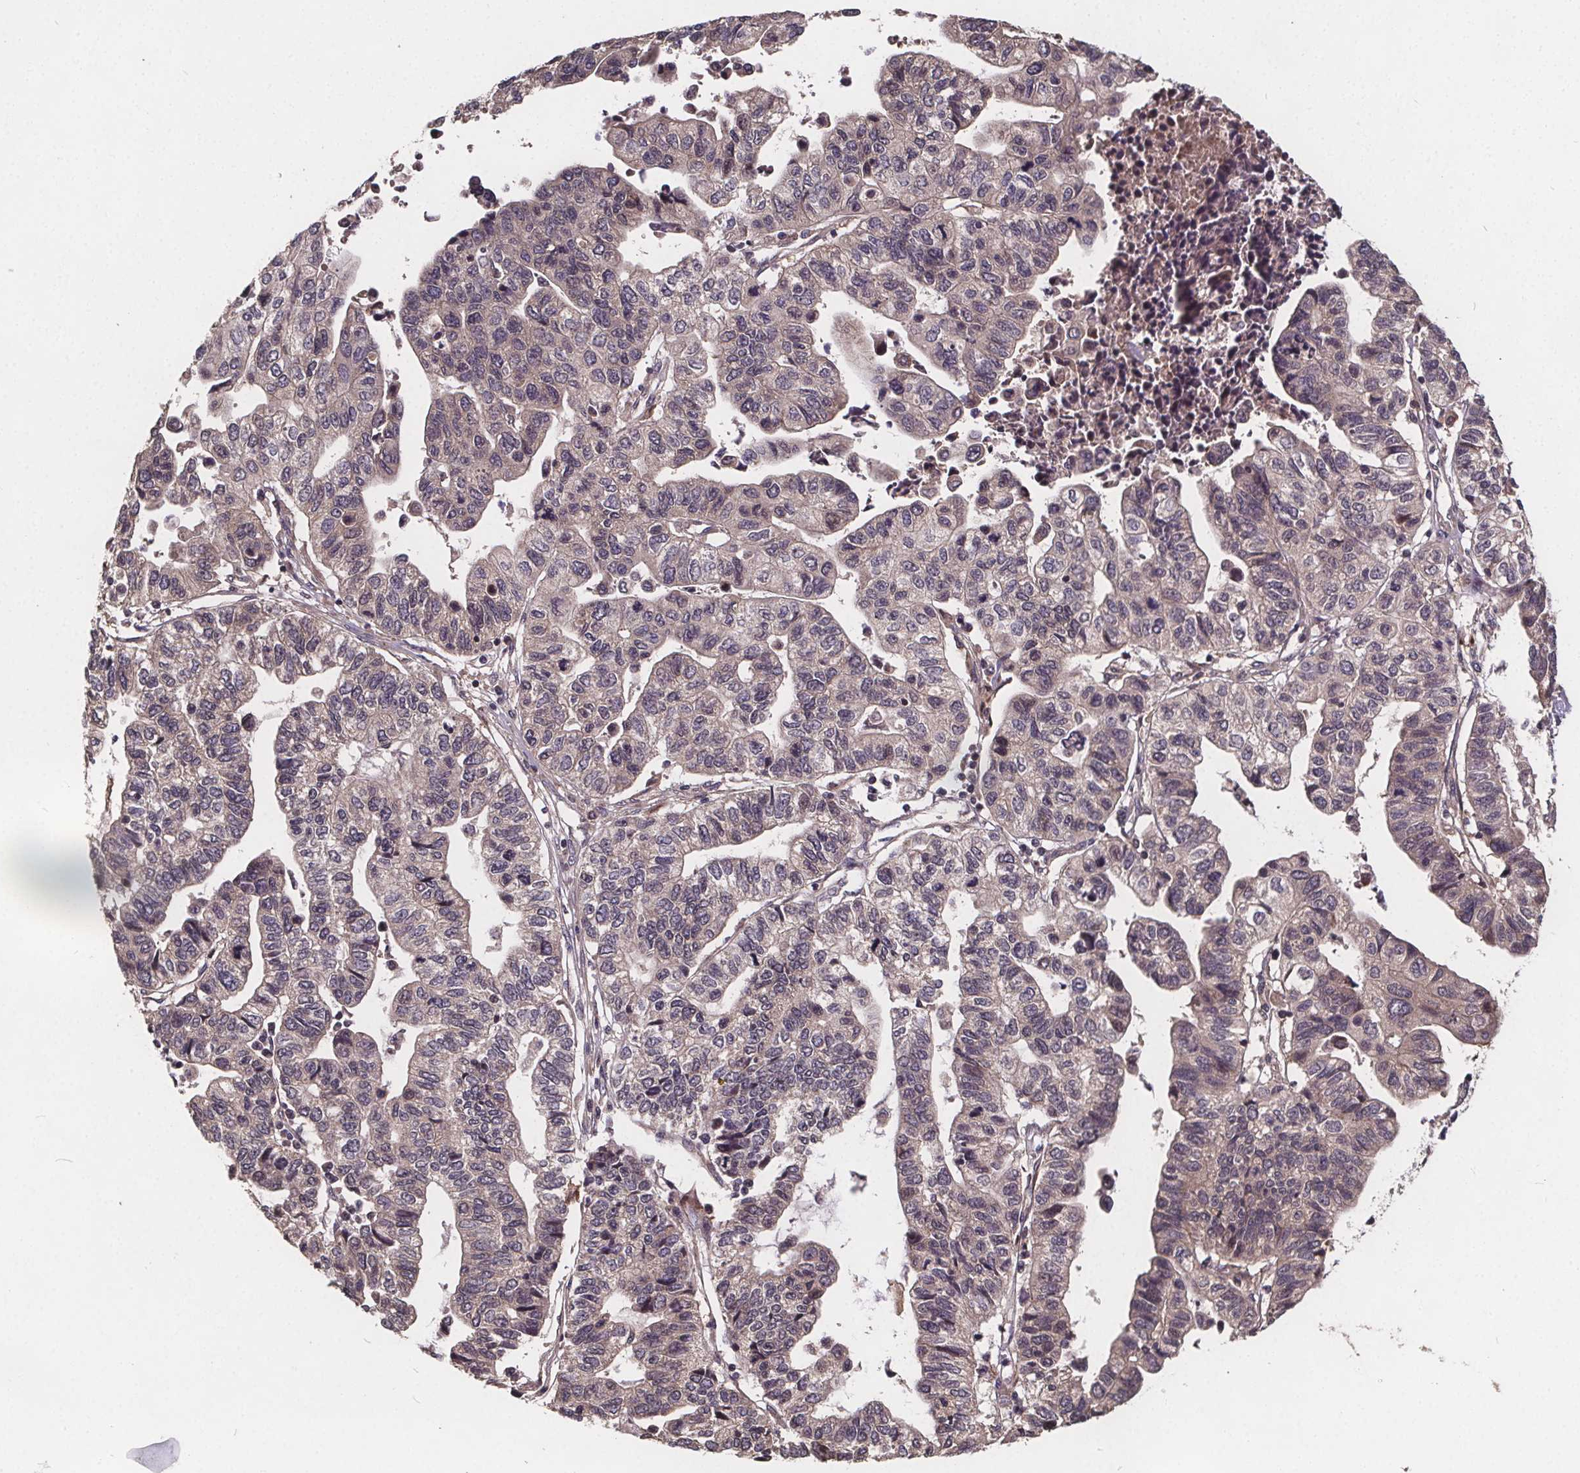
{"staining": {"intensity": "negative", "quantity": "none", "location": "none"}, "tissue": "stomach cancer", "cell_type": "Tumor cells", "image_type": "cancer", "snomed": [{"axis": "morphology", "description": "Adenocarcinoma, NOS"}, {"axis": "topography", "description": "Stomach, upper"}], "caption": "The histopathology image demonstrates no staining of tumor cells in stomach cancer (adenocarcinoma). Nuclei are stained in blue.", "gene": "USP9X", "patient": {"sex": "female", "age": 67}}